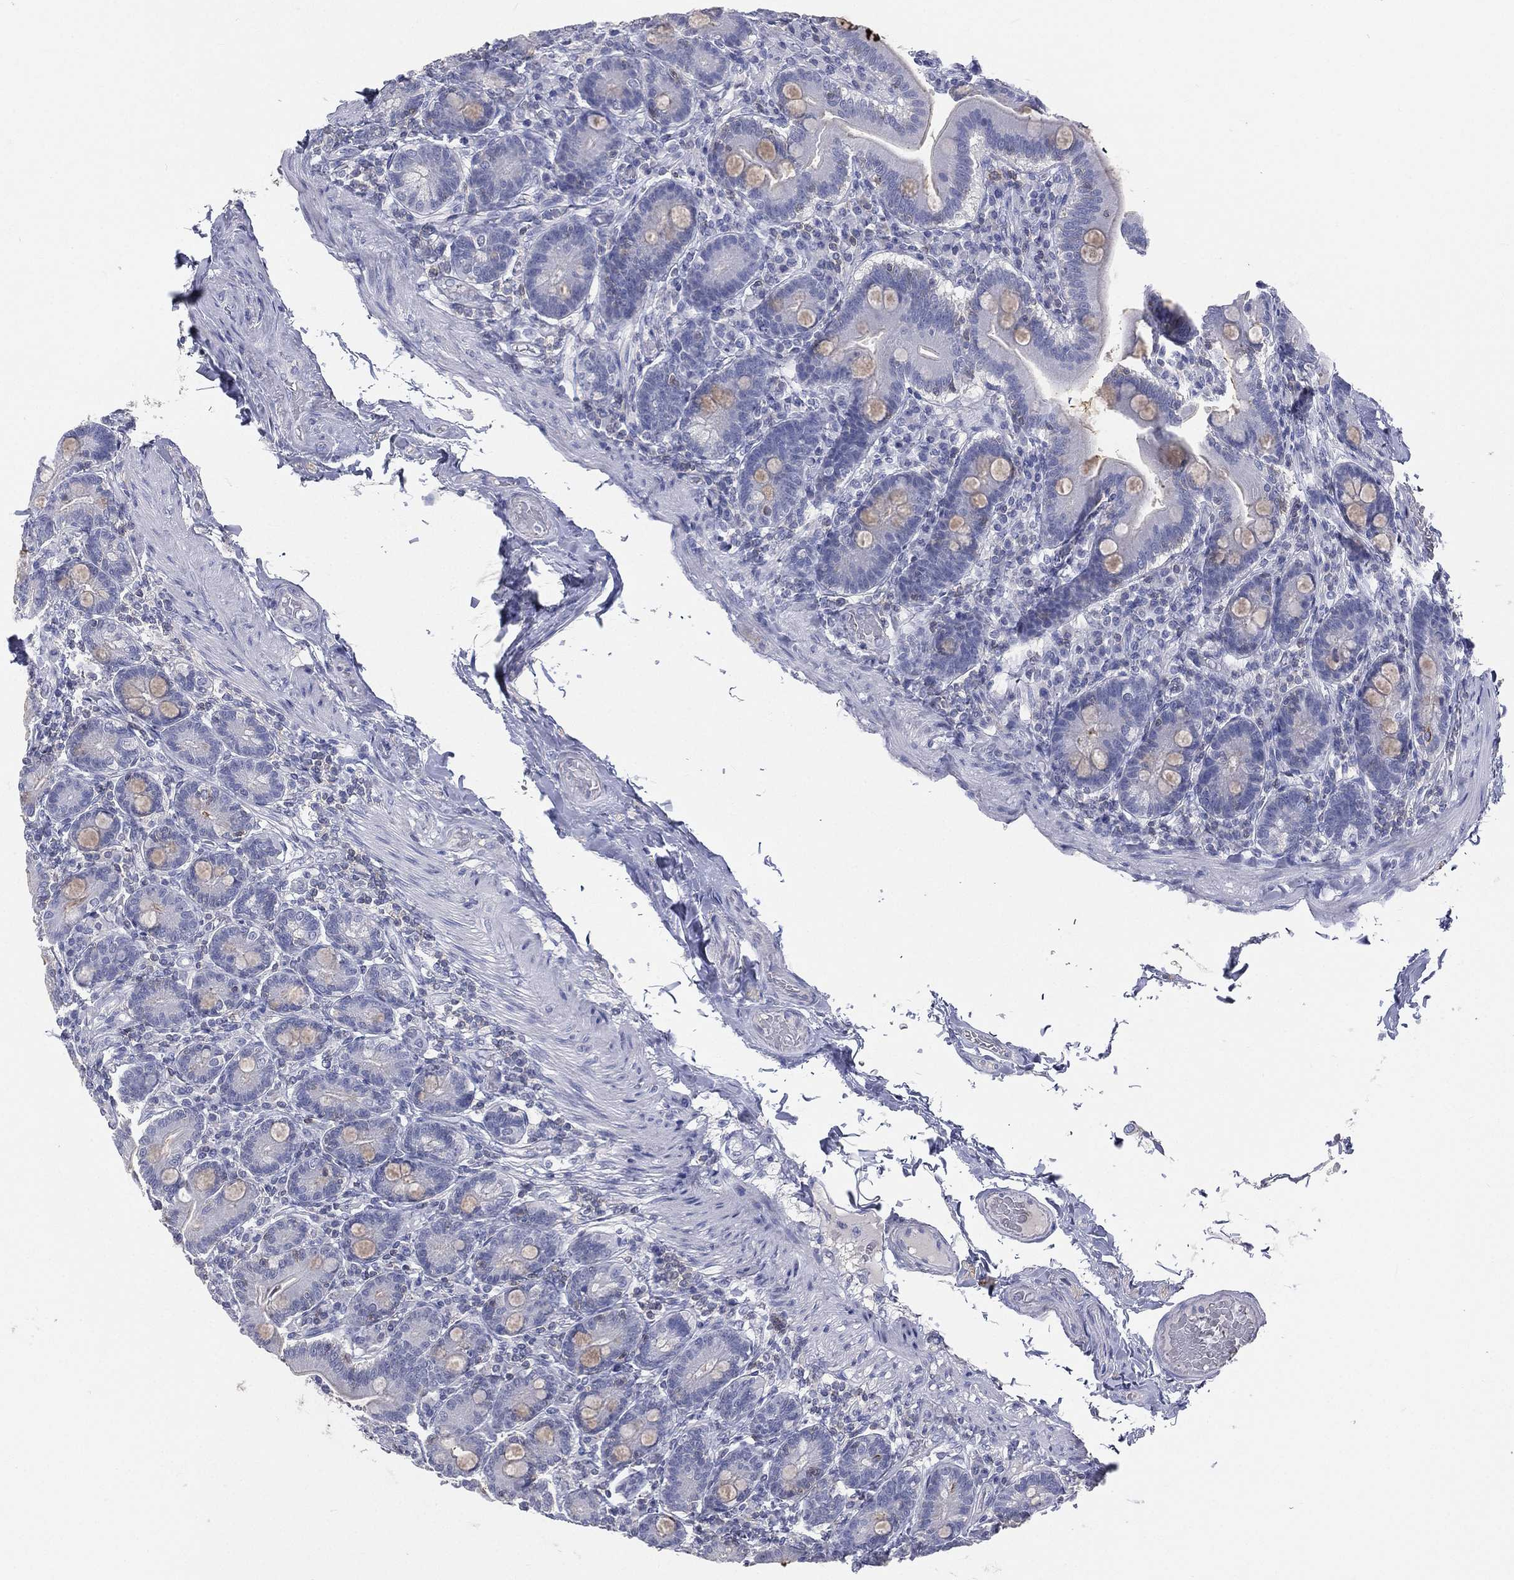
{"staining": {"intensity": "moderate", "quantity": "<25%", "location": "cytoplasmic/membranous"}, "tissue": "small intestine", "cell_type": "Glandular cells", "image_type": "normal", "snomed": [{"axis": "morphology", "description": "Normal tissue, NOS"}, {"axis": "topography", "description": "Small intestine"}], "caption": "High-magnification brightfield microscopy of normal small intestine stained with DAB (3,3'-diaminobenzidine) (brown) and counterstained with hematoxylin (blue). glandular cells exhibit moderate cytoplasmic/membranous expression is identified in about<25% of cells.", "gene": "CD3D", "patient": {"sex": "male", "age": 66}}